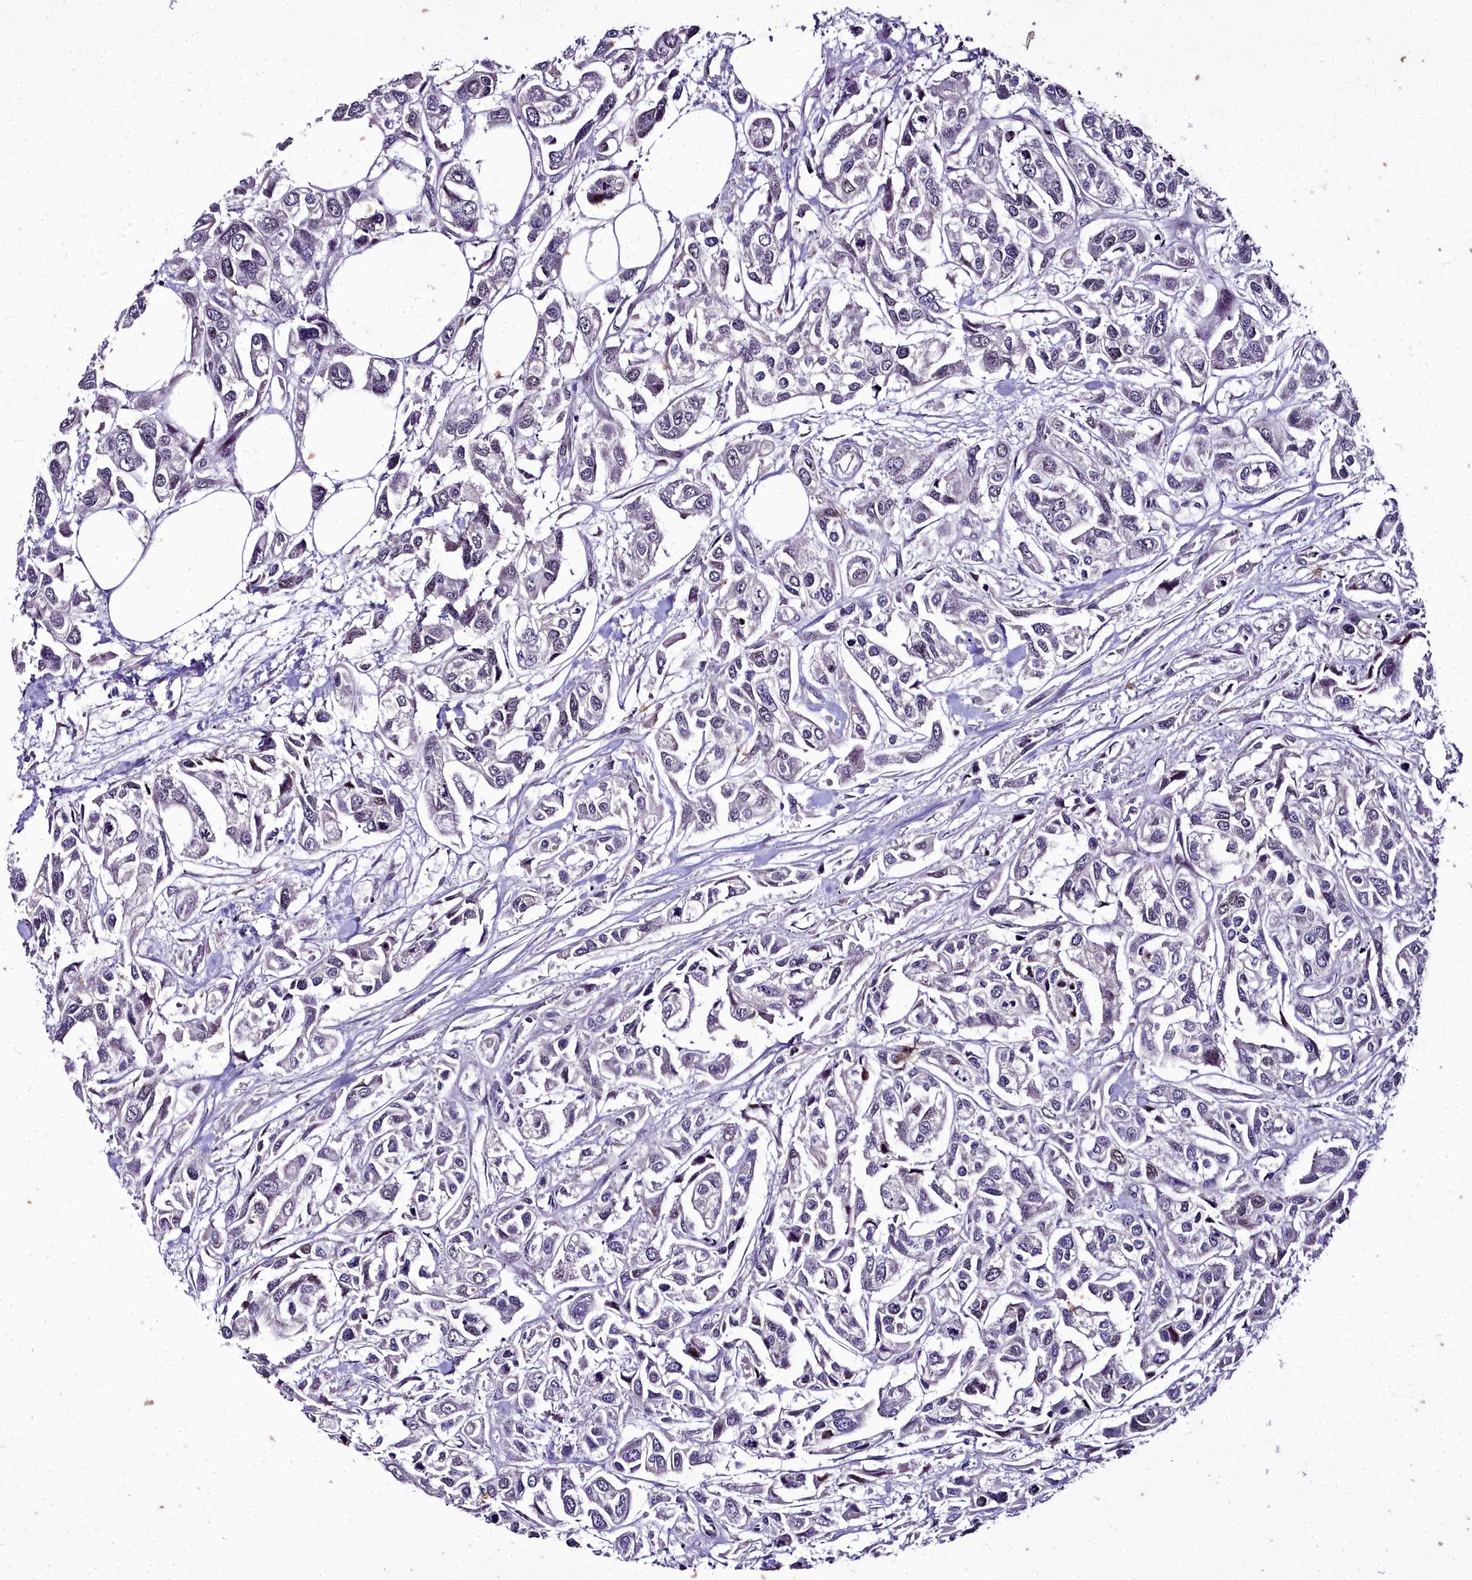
{"staining": {"intensity": "negative", "quantity": "none", "location": "none"}, "tissue": "urothelial cancer", "cell_type": "Tumor cells", "image_type": "cancer", "snomed": [{"axis": "morphology", "description": "Urothelial carcinoma, High grade"}, {"axis": "topography", "description": "Urinary bladder"}], "caption": "This is an immunohistochemistry (IHC) histopathology image of high-grade urothelial carcinoma. There is no expression in tumor cells.", "gene": "TRIML2", "patient": {"sex": "male", "age": 67}}